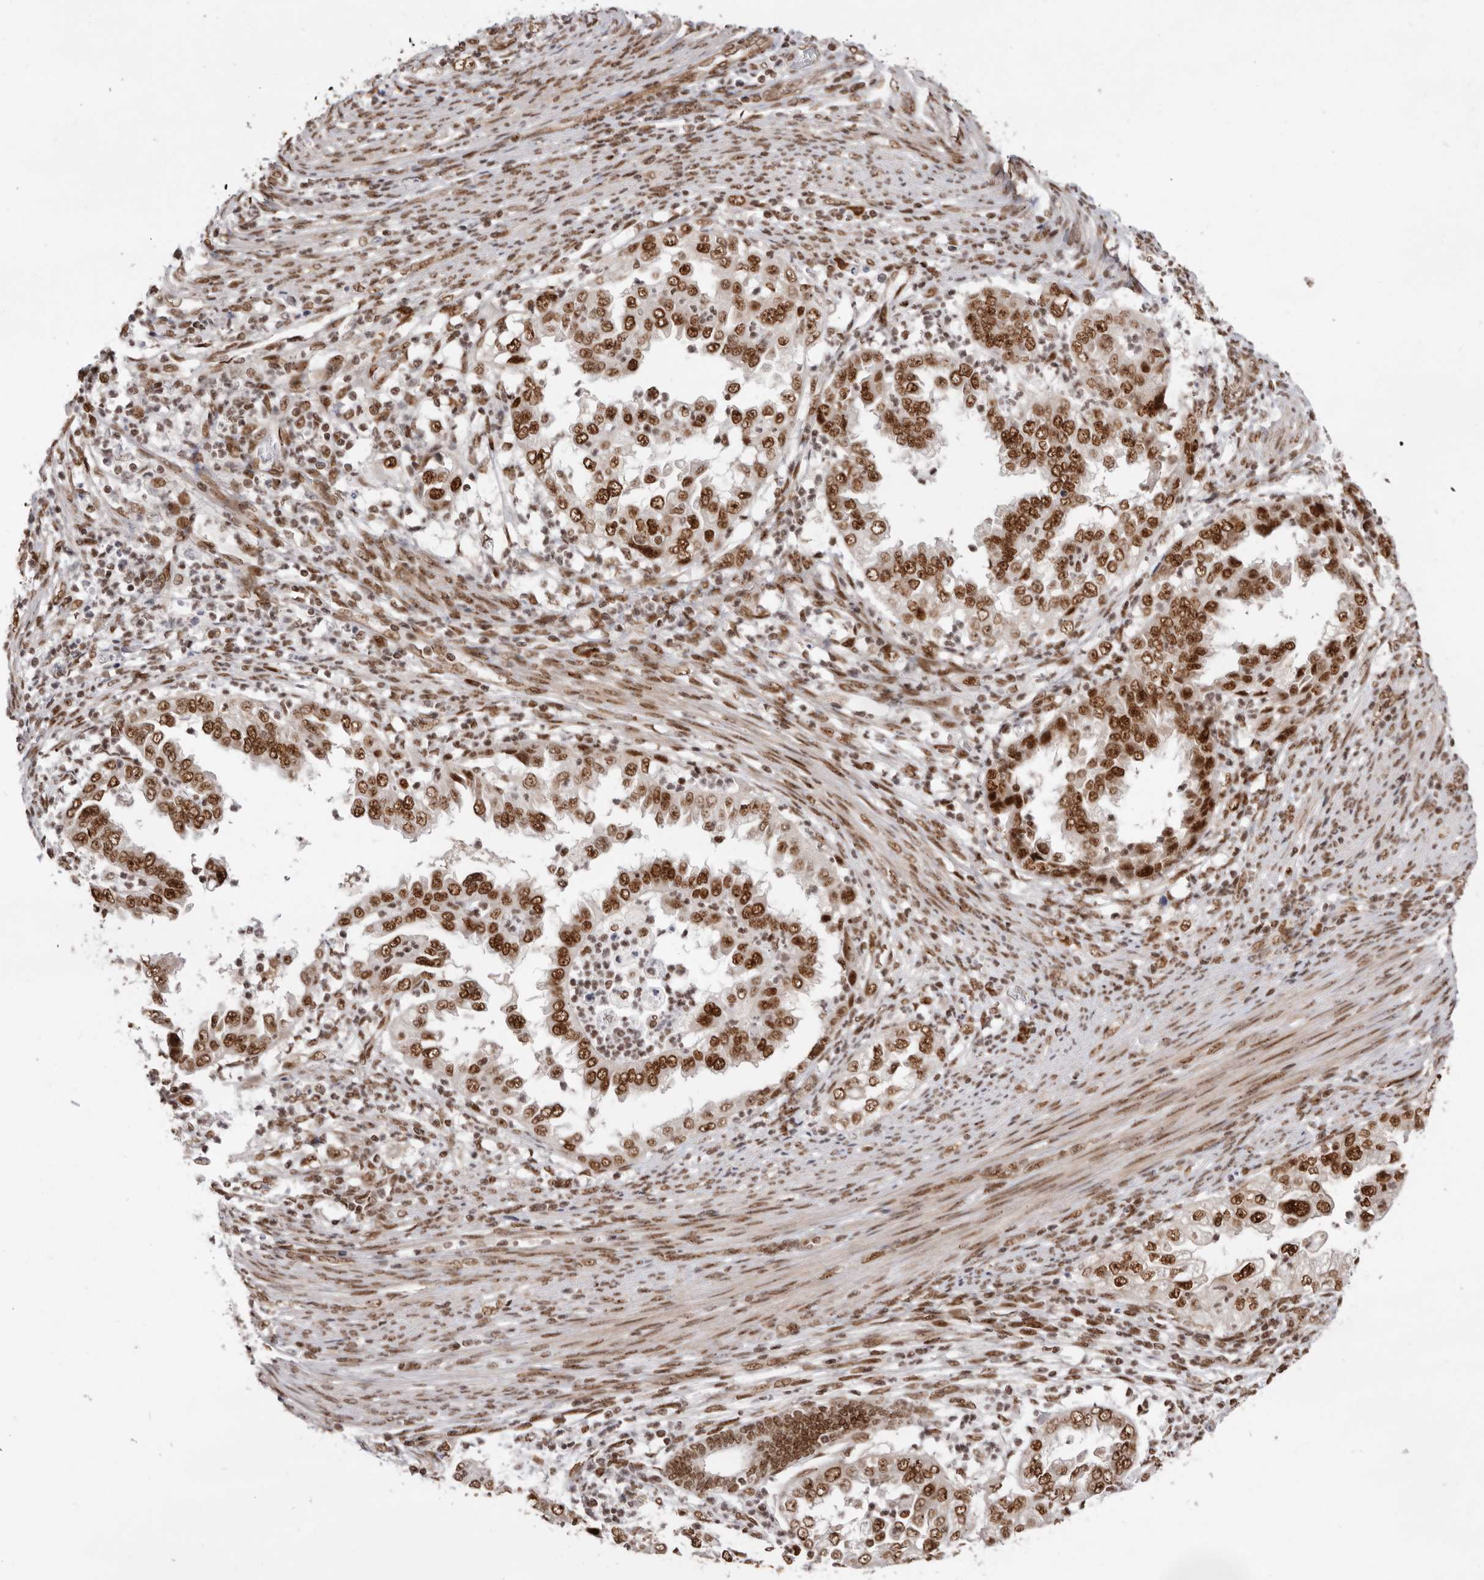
{"staining": {"intensity": "strong", "quantity": ">75%", "location": "nuclear"}, "tissue": "endometrial cancer", "cell_type": "Tumor cells", "image_type": "cancer", "snomed": [{"axis": "morphology", "description": "Adenocarcinoma, NOS"}, {"axis": "topography", "description": "Endometrium"}], "caption": "DAB (3,3'-diaminobenzidine) immunohistochemical staining of endometrial cancer (adenocarcinoma) displays strong nuclear protein staining in about >75% of tumor cells. Nuclei are stained in blue.", "gene": "CHTOP", "patient": {"sex": "female", "age": 85}}